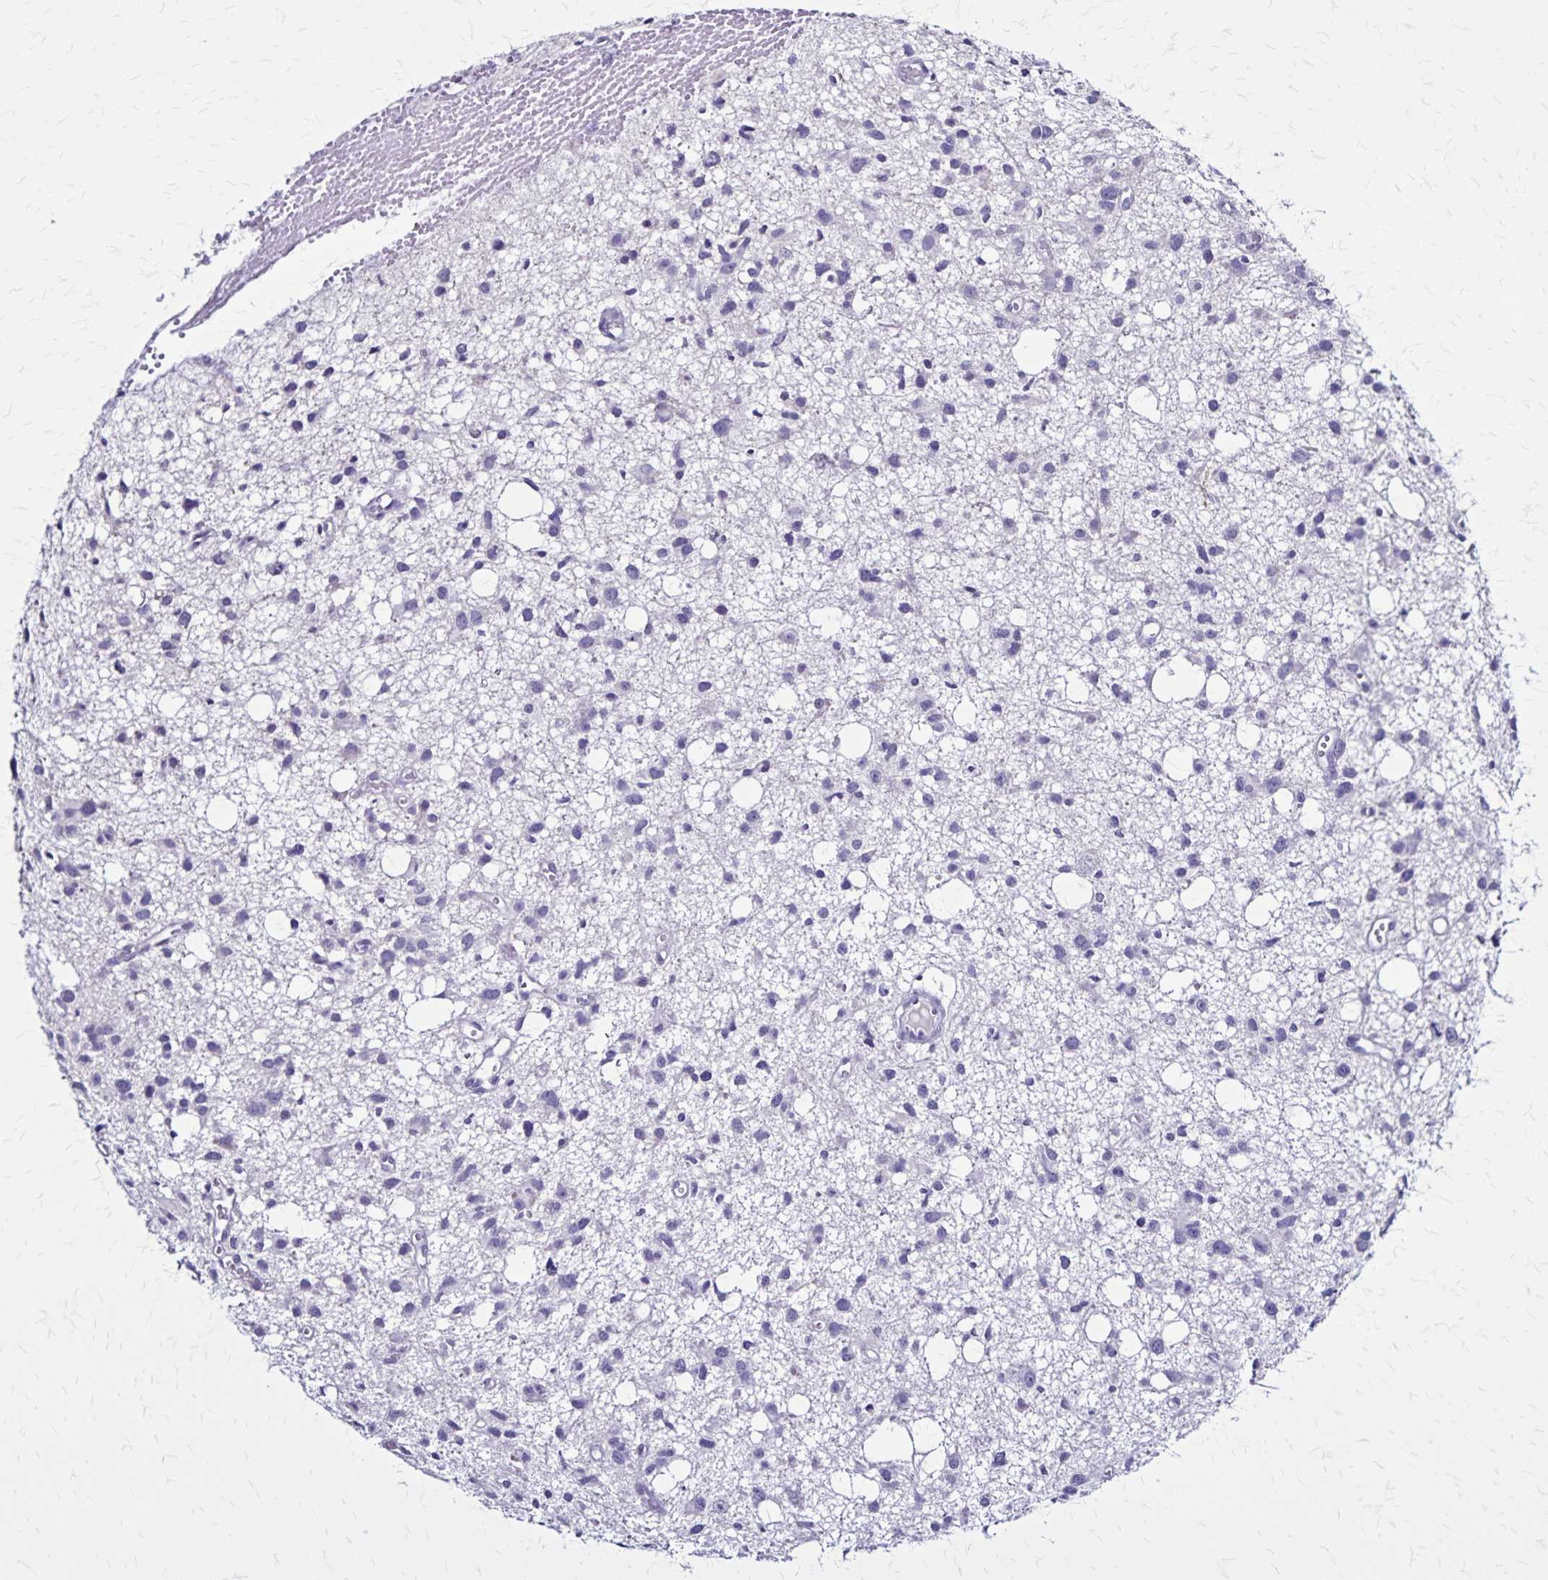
{"staining": {"intensity": "negative", "quantity": "none", "location": "none"}, "tissue": "glioma", "cell_type": "Tumor cells", "image_type": "cancer", "snomed": [{"axis": "morphology", "description": "Glioma, malignant, High grade"}, {"axis": "topography", "description": "Brain"}], "caption": "A high-resolution image shows immunohistochemistry (IHC) staining of glioma, which reveals no significant positivity in tumor cells.", "gene": "PLXNA4", "patient": {"sex": "male", "age": 23}}